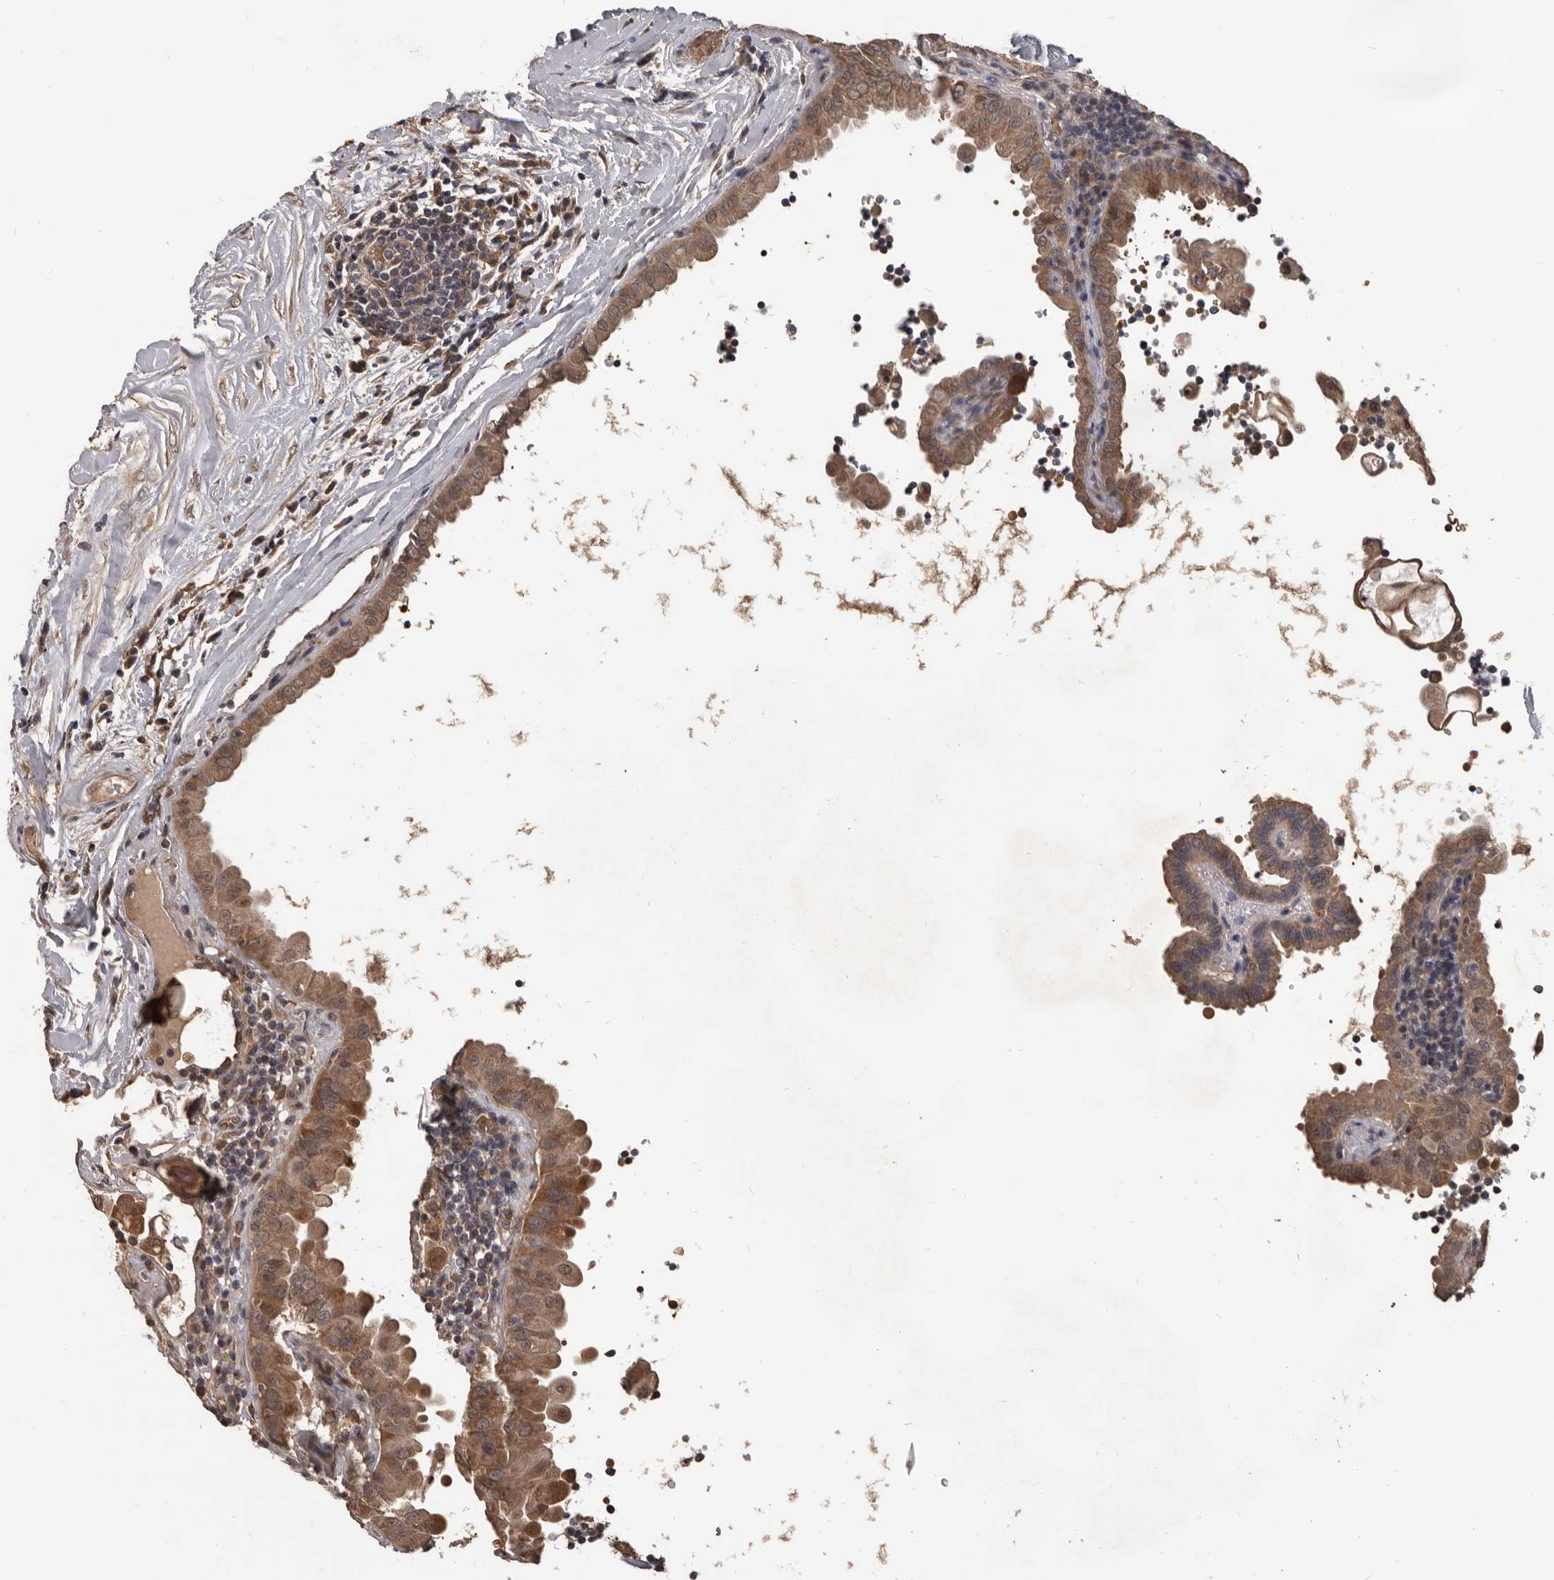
{"staining": {"intensity": "moderate", "quantity": ">75%", "location": "cytoplasmic/membranous,nuclear"}, "tissue": "thyroid cancer", "cell_type": "Tumor cells", "image_type": "cancer", "snomed": [{"axis": "morphology", "description": "Papillary adenocarcinoma, NOS"}, {"axis": "topography", "description": "Thyroid gland"}], "caption": "Immunohistochemical staining of human thyroid cancer (papillary adenocarcinoma) displays moderate cytoplasmic/membranous and nuclear protein expression in approximately >75% of tumor cells.", "gene": "AHR", "patient": {"sex": "male", "age": 33}}